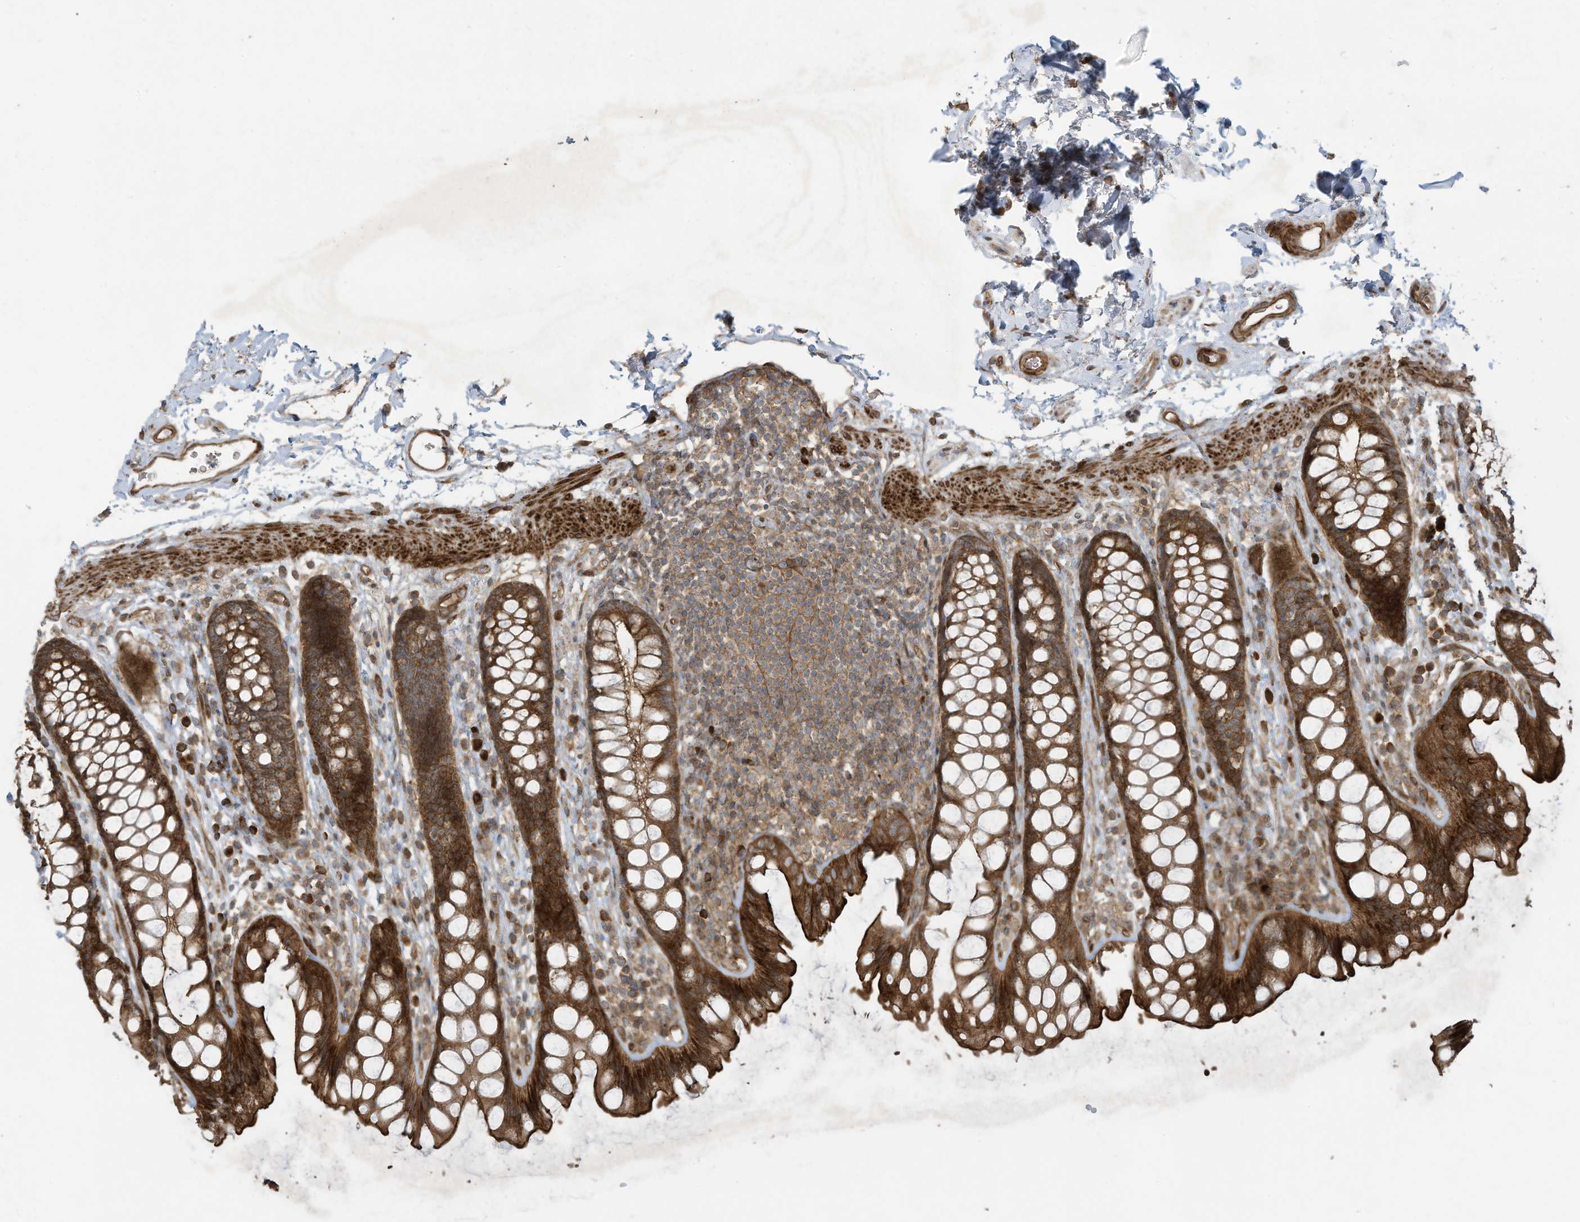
{"staining": {"intensity": "strong", "quantity": ">75%", "location": "cytoplasmic/membranous"}, "tissue": "rectum", "cell_type": "Glandular cells", "image_type": "normal", "snomed": [{"axis": "morphology", "description": "Normal tissue, NOS"}, {"axis": "topography", "description": "Rectum"}], "caption": "DAB (3,3'-diaminobenzidine) immunohistochemical staining of benign human rectum shows strong cytoplasmic/membranous protein positivity in approximately >75% of glandular cells. The staining is performed using DAB (3,3'-diaminobenzidine) brown chromogen to label protein expression. The nuclei are counter-stained blue using hematoxylin.", "gene": "DDIT4", "patient": {"sex": "female", "age": 65}}